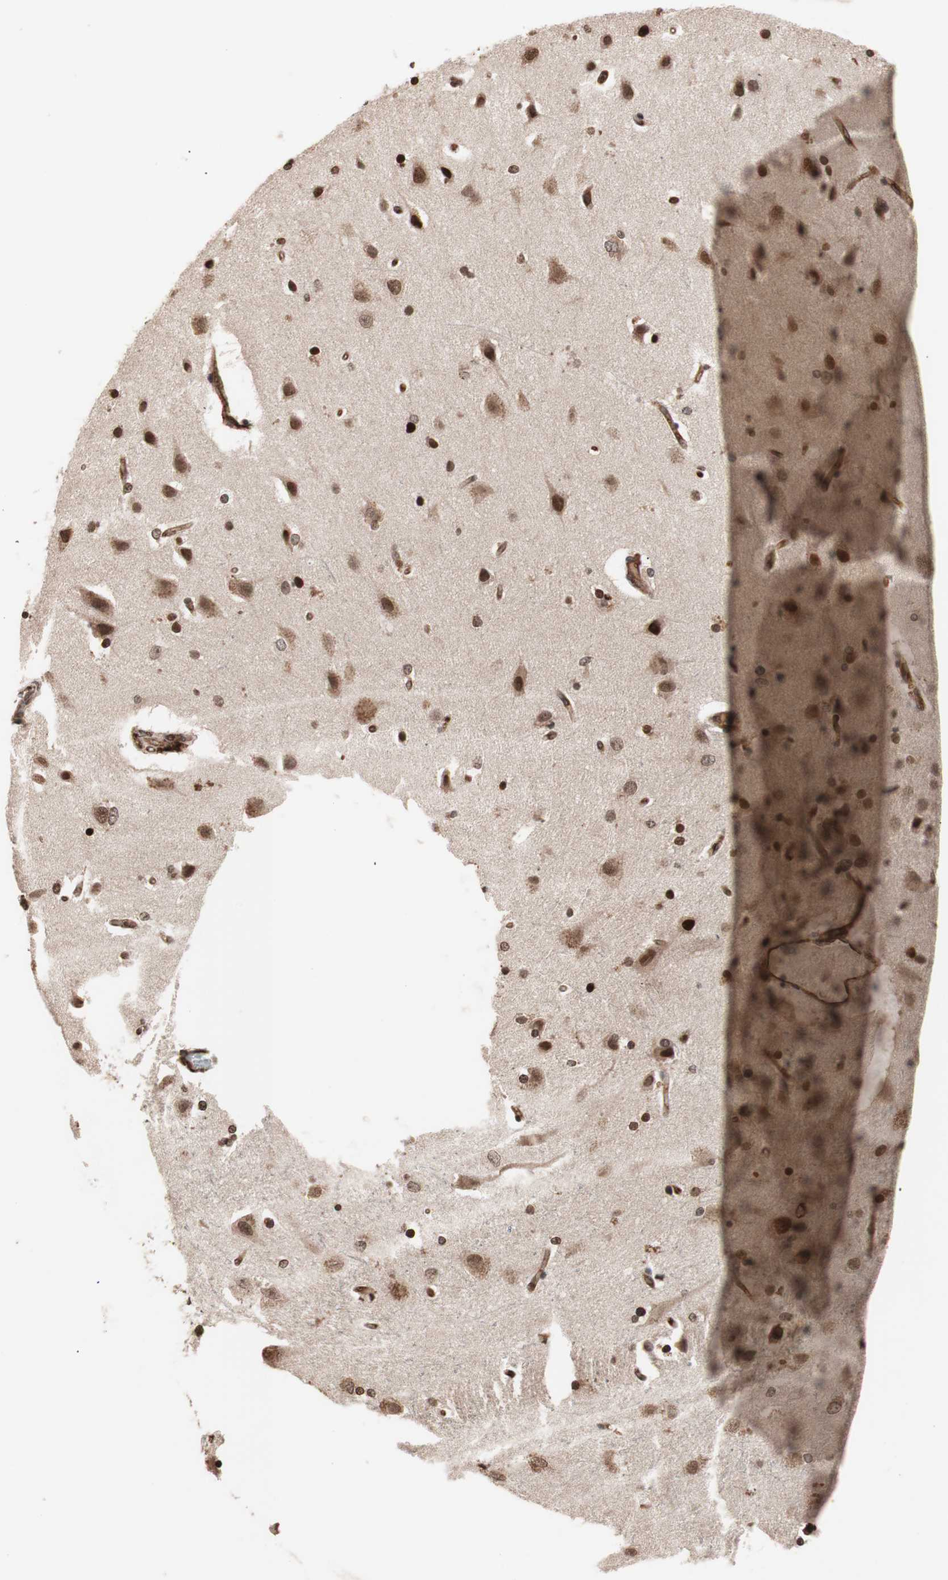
{"staining": {"intensity": "strong", "quantity": ">75%", "location": "nuclear"}, "tissue": "caudate", "cell_type": "Glial cells", "image_type": "normal", "snomed": [{"axis": "morphology", "description": "Normal tissue, NOS"}, {"axis": "topography", "description": "Lateral ventricle wall"}], "caption": "Immunohistochemical staining of benign caudate reveals strong nuclear protein staining in approximately >75% of glial cells.", "gene": "ZFC3H1", "patient": {"sex": "female", "age": 54}}